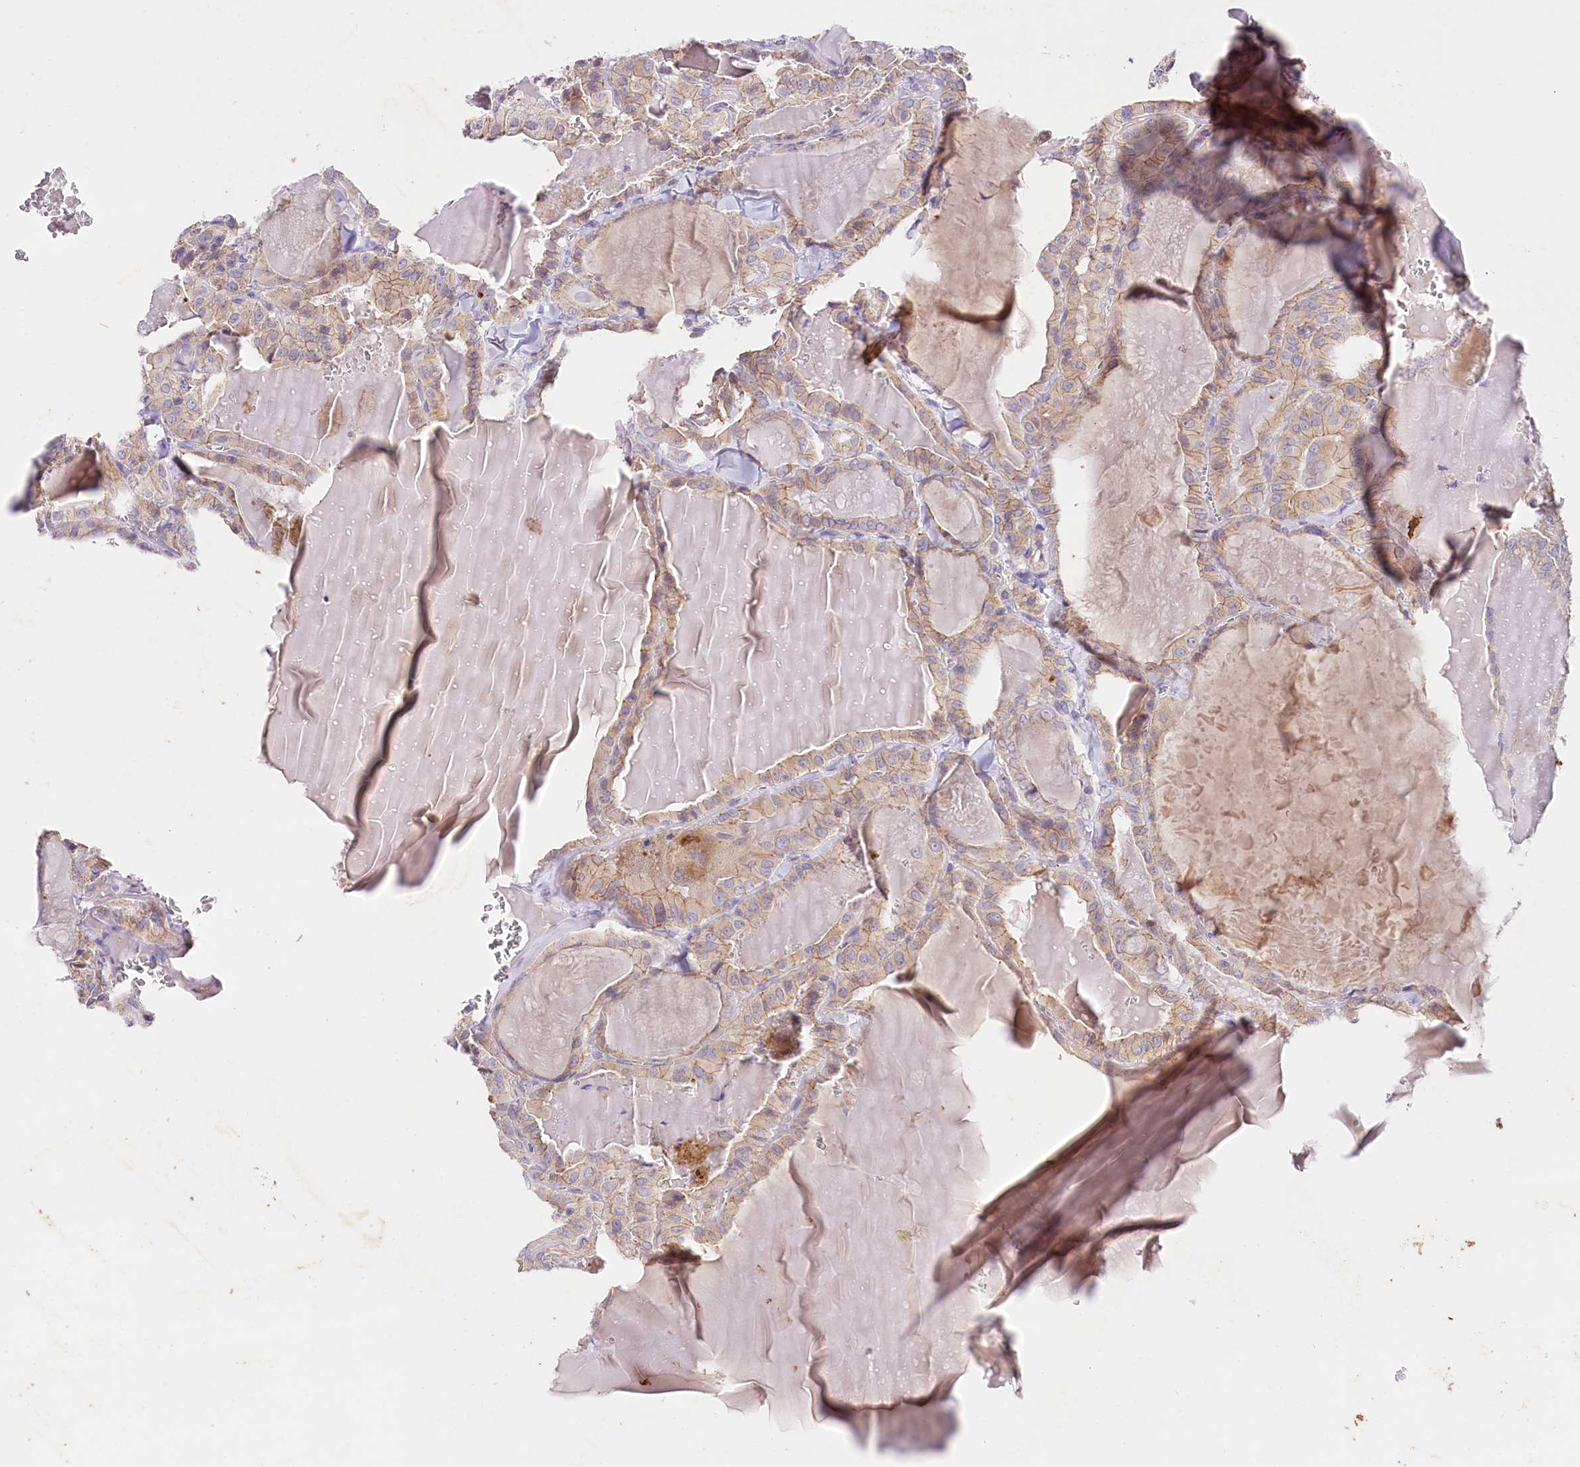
{"staining": {"intensity": "moderate", "quantity": "25%-75%", "location": "cytoplasmic/membranous"}, "tissue": "thyroid cancer", "cell_type": "Tumor cells", "image_type": "cancer", "snomed": [{"axis": "morphology", "description": "Papillary adenocarcinoma, NOS"}, {"axis": "topography", "description": "Thyroid gland"}], "caption": "Thyroid cancer (papillary adenocarcinoma) stained with IHC shows moderate cytoplasmic/membranous positivity in about 25%-75% of tumor cells. (IHC, brightfield microscopy, high magnification).", "gene": "SACM1L", "patient": {"sex": "male", "age": 52}}